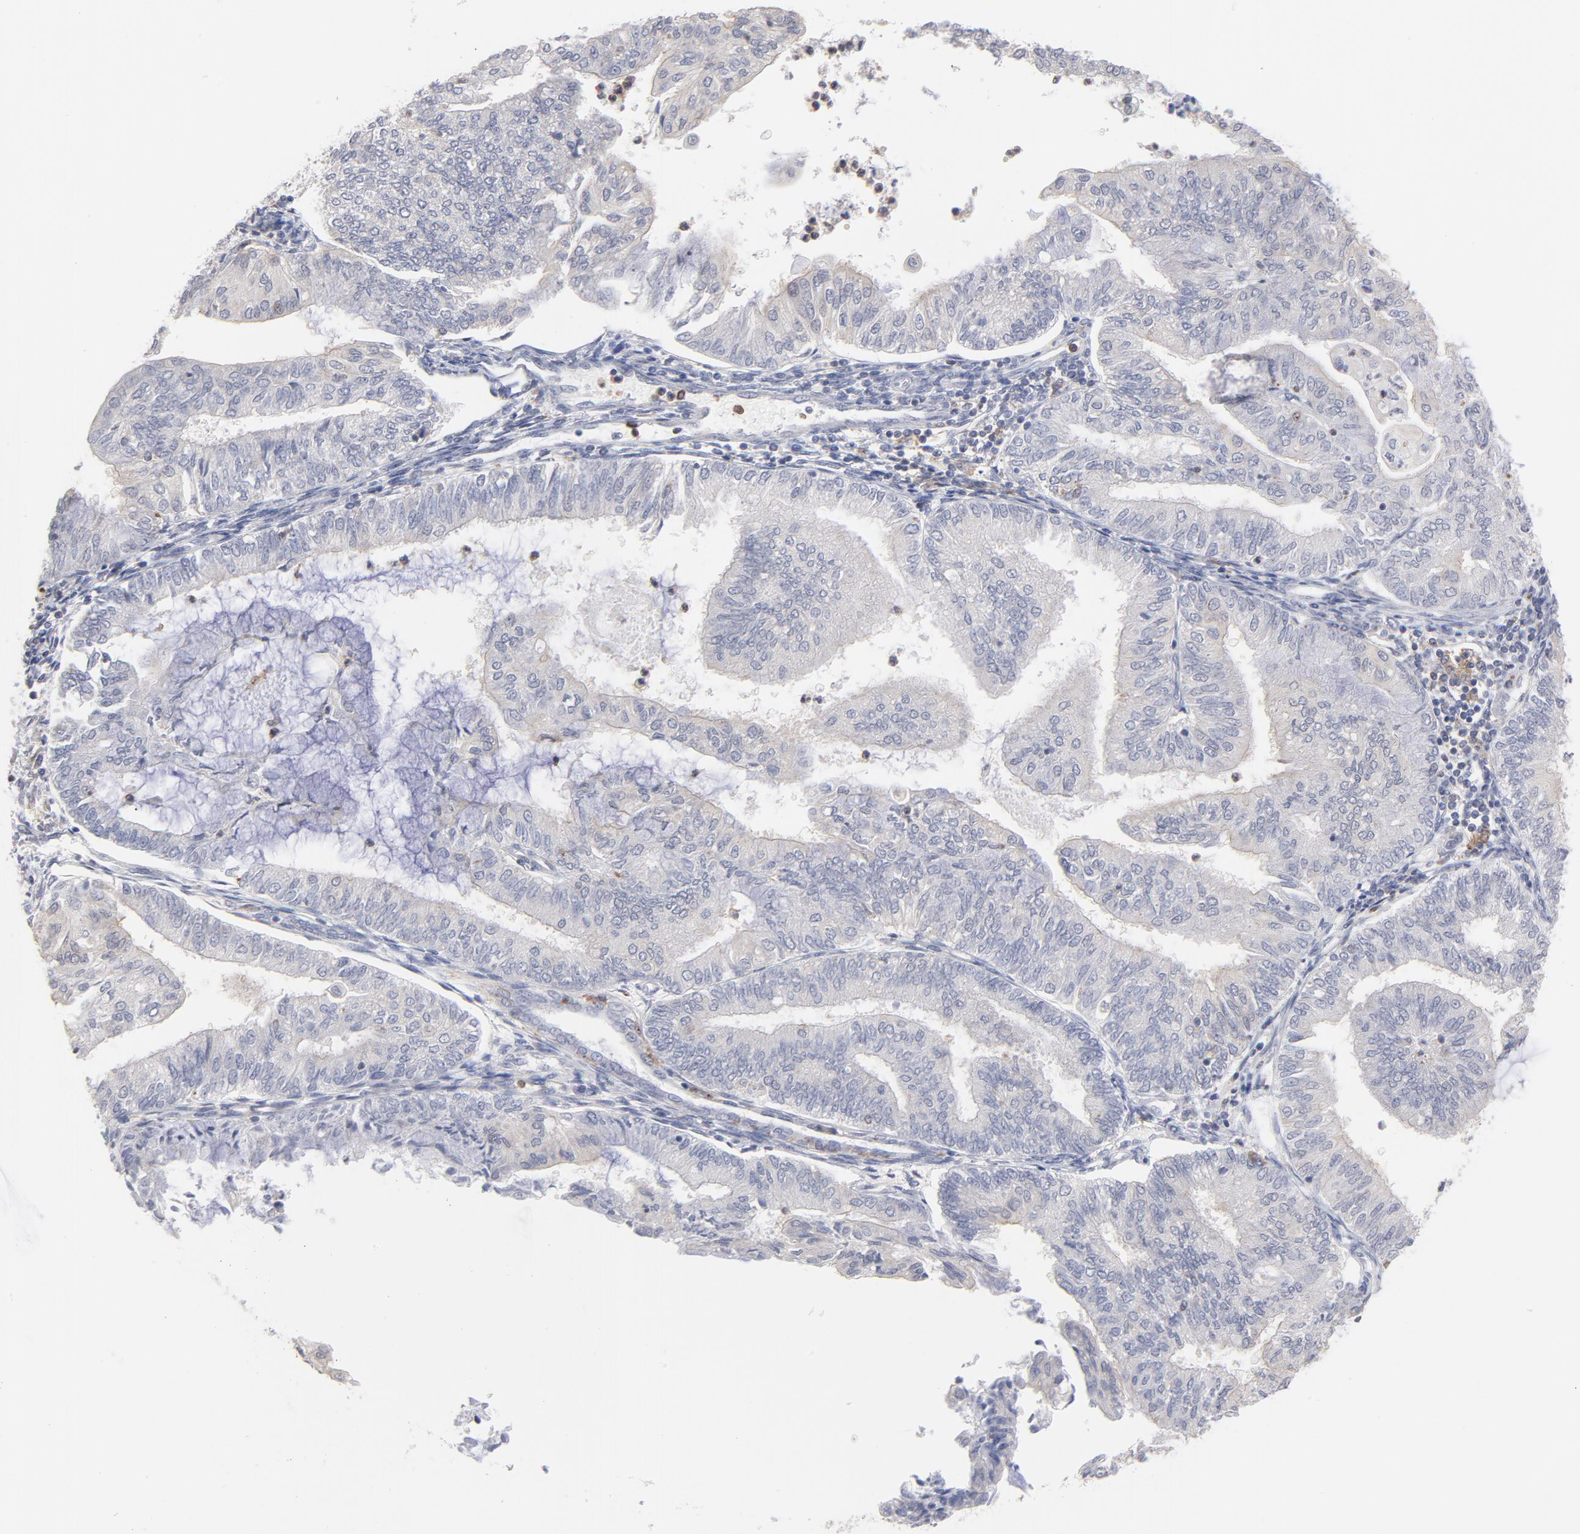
{"staining": {"intensity": "negative", "quantity": "none", "location": "none"}, "tissue": "endometrial cancer", "cell_type": "Tumor cells", "image_type": "cancer", "snomed": [{"axis": "morphology", "description": "Adenocarcinoma, NOS"}, {"axis": "topography", "description": "Endometrium"}], "caption": "Adenocarcinoma (endometrial) stained for a protein using immunohistochemistry (IHC) displays no positivity tumor cells.", "gene": "OAS1", "patient": {"sex": "female", "age": 59}}